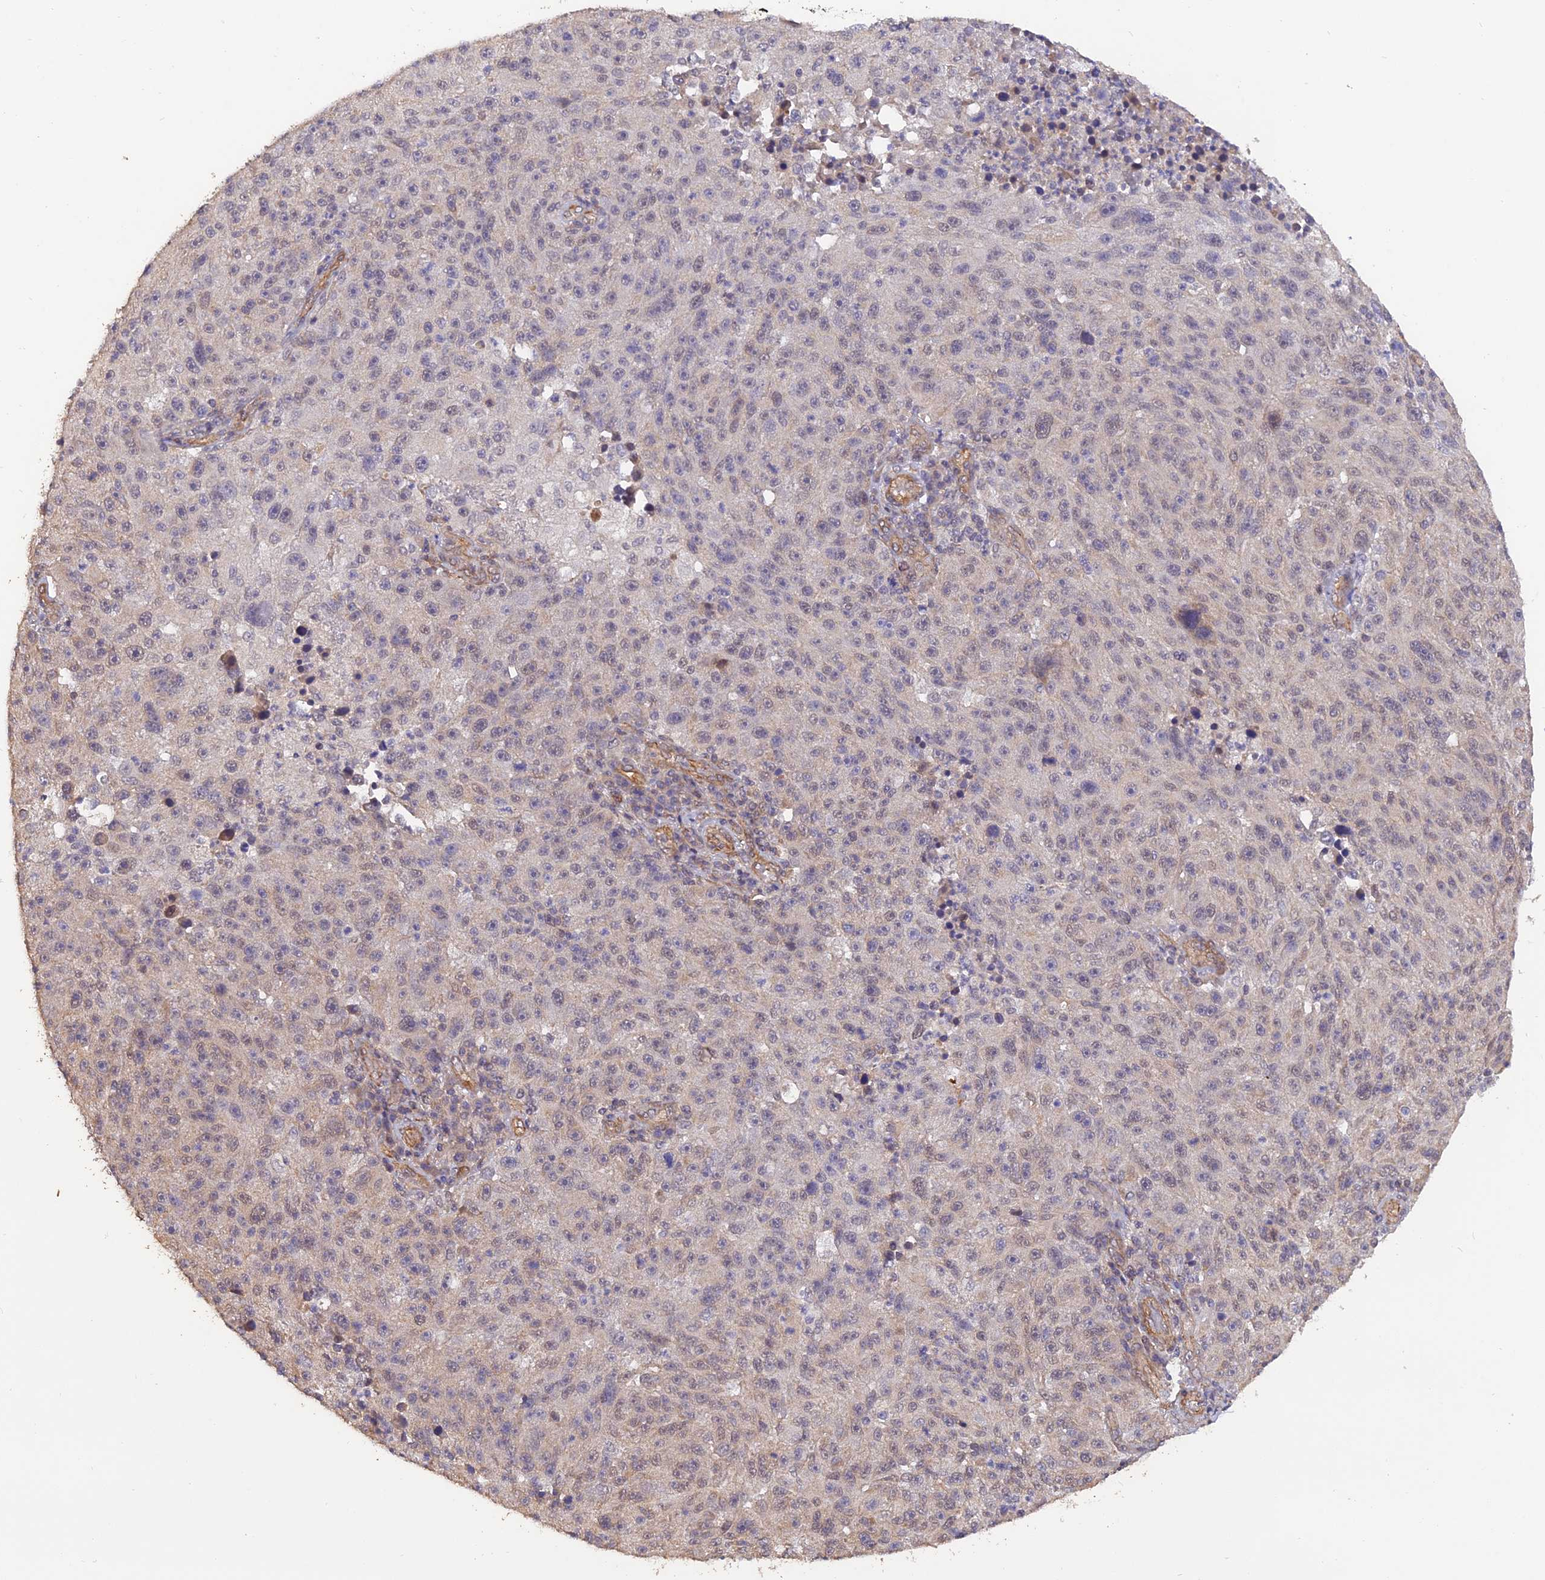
{"staining": {"intensity": "negative", "quantity": "none", "location": "none"}, "tissue": "melanoma", "cell_type": "Tumor cells", "image_type": "cancer", "snomed": [{"axis": "morphology", "description": "Malignant melanoma, NOS"}, {"axis": "topography", "description": "Skin"}], "caption": "This is an immunohistochemistry image of human malignant melanoma. There is no positivity in tumor cells.", "gene": "PAGR1", "patient": {"sex": "male", "age": 53}}